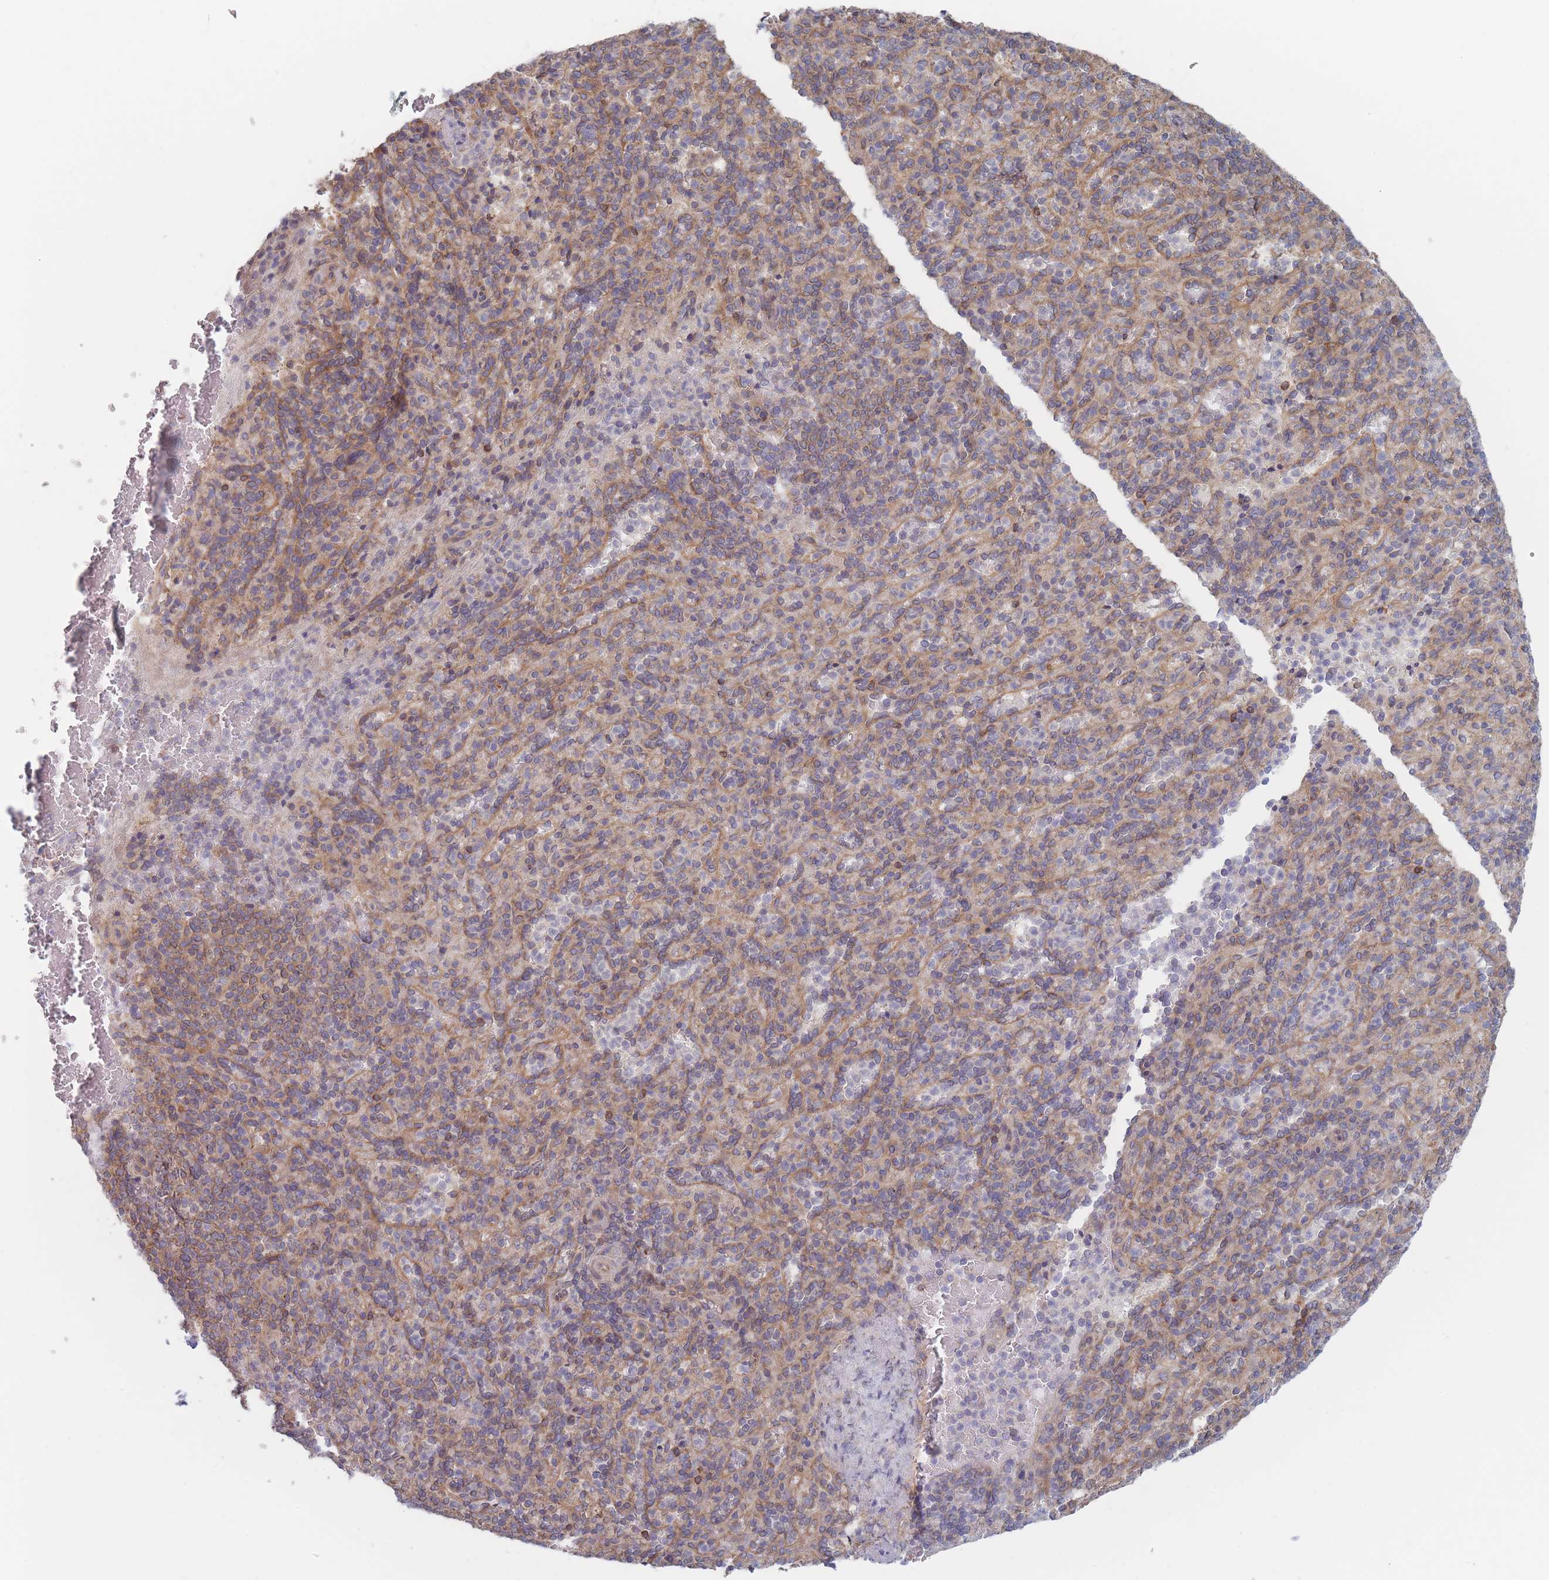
{"staining": {"intensity": "moderate", "quantity": "<25%", "location": "cytoplasmic/membranous"}, "tissue": "spleen", "cell_type": "Cells in red pulp", "image_type": "normal", "snomed": [{"axis": "morphology", "description": "Normal tissue, NOS"}, {"axis": "topography", "description": "Spleen"}], "caption": "This is an image of immunohistochemistry staining of unremarkable spleen, which shows moderate positivity in the cytoplasmic/membranous of cells in red pulp.", "gene": "KDSR", "patient": {"sex": "female", "age": 74}}